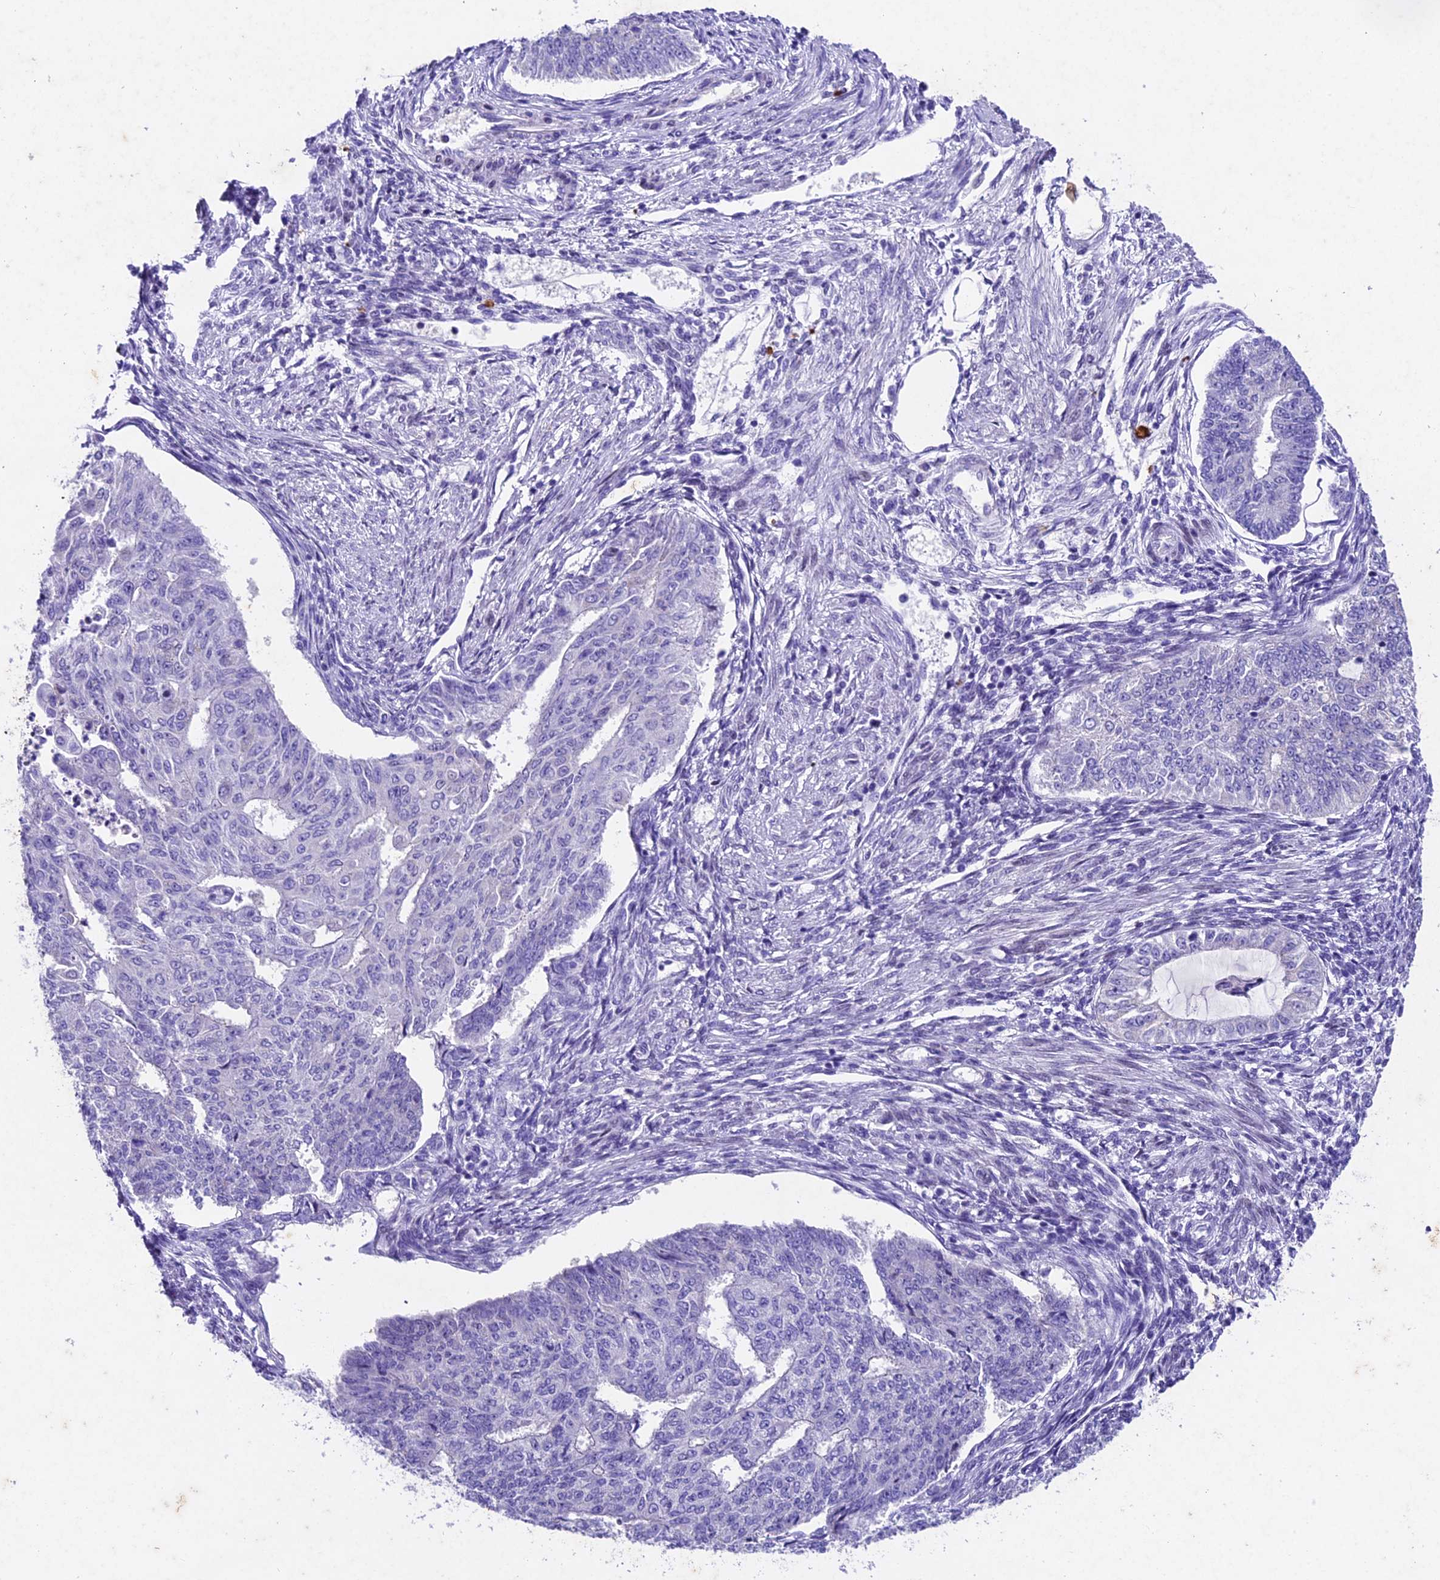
{"staining": {"intensity": "negative", "quantity": "none", "location": "none"}, "tissue": "endometrial cancer", "cell_type": "Tumor cells", "image_type": "cancer", "snomed": [{"axis": "morphology", "description": "Adenocarcinoma, NOS"}, {"axis": "topography", "description": "Endometrium"}], "caption": "DAB (3,3'-diaminobenzidine) immunohistochemical staining of human endometrial adenocarcinoma demonstrates no significant positivity in tumor cells.", "gene": "IFT140", "patient": {"sex": "female", "age": 32}}